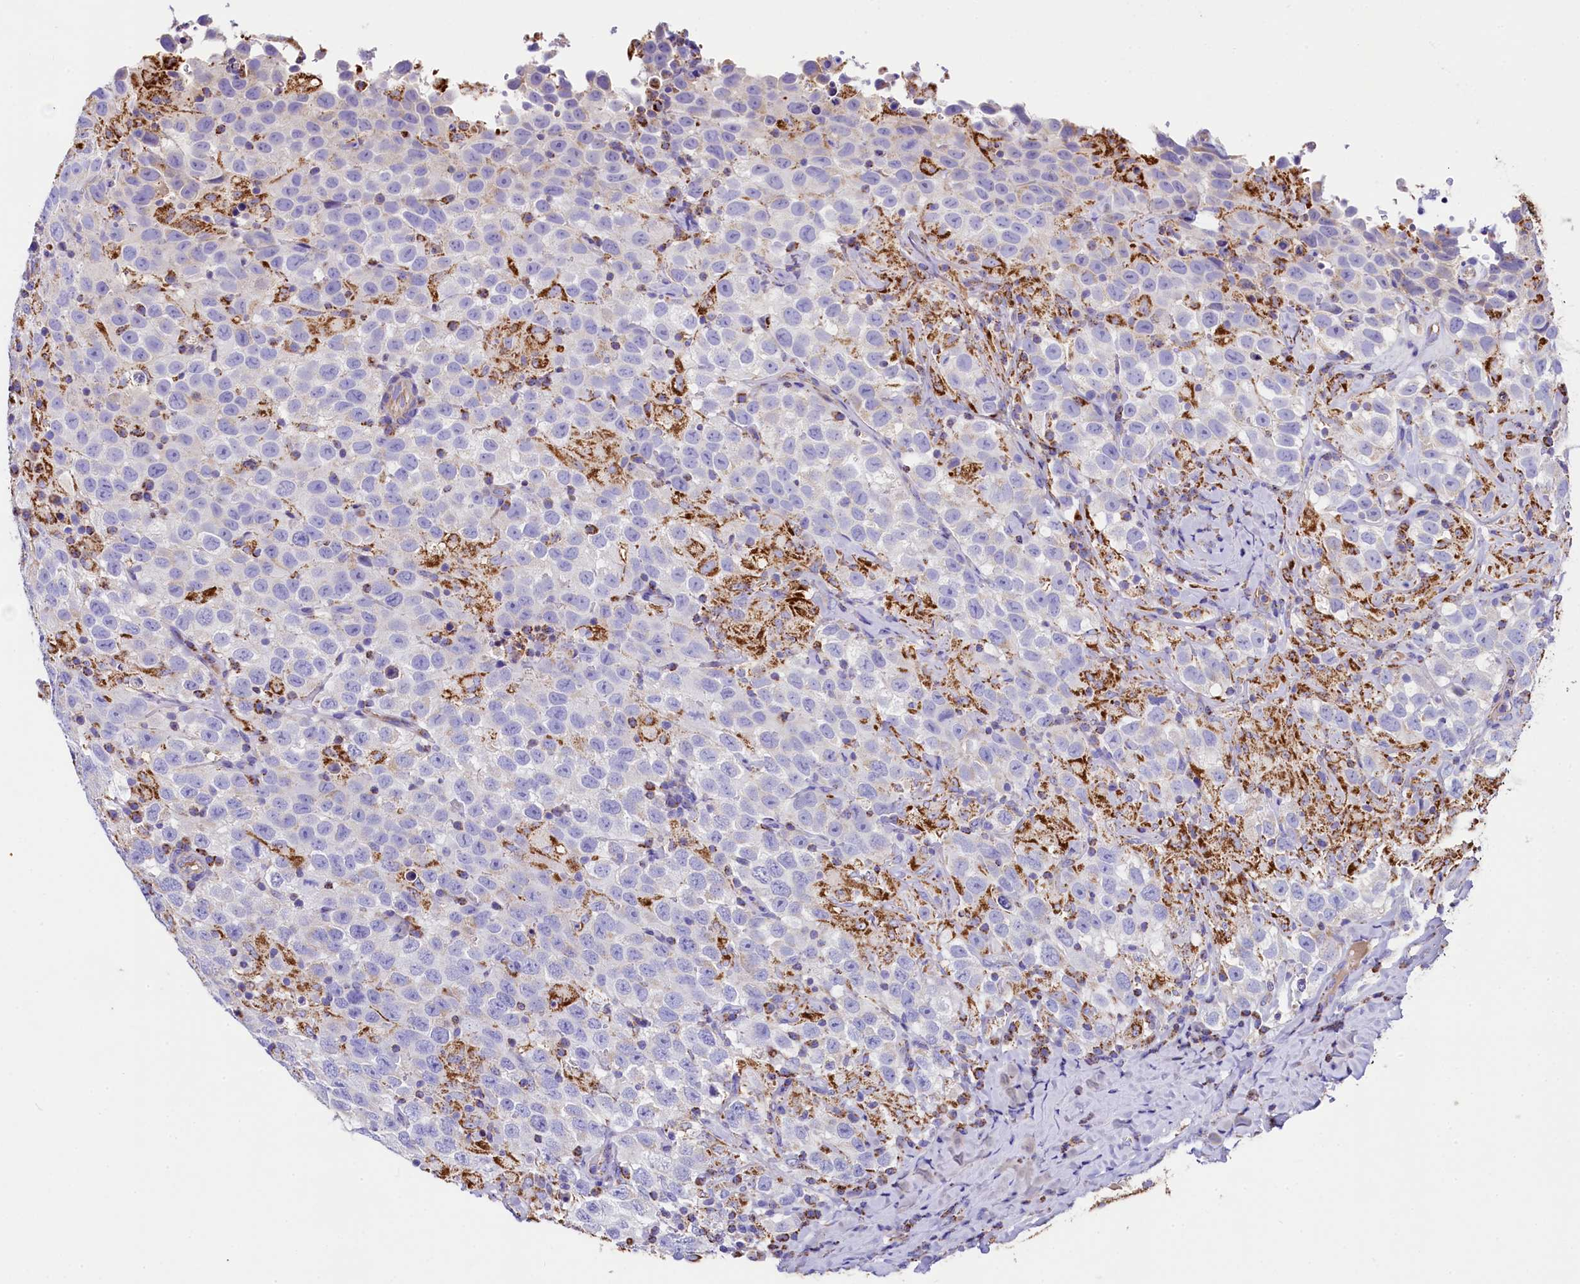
{"staining": {"intensity": "negative", "quantity": "none", "location": "none"}, "tissue": "testis cancer", "cell_type": "Tumor cells", "image_type": "cancer", "snomed": [{"axis": "morphology", "description": "Seminoma, NOS"}, {"axis": "topography", "description": "Testis"}], "caption": "Tumor cells show no significant protein expression in testis seminoma. (IHC, brightfield microscopy, high magnification).", "gene": "CLYBL", "patient": {"sex": "male", "age": 41}}